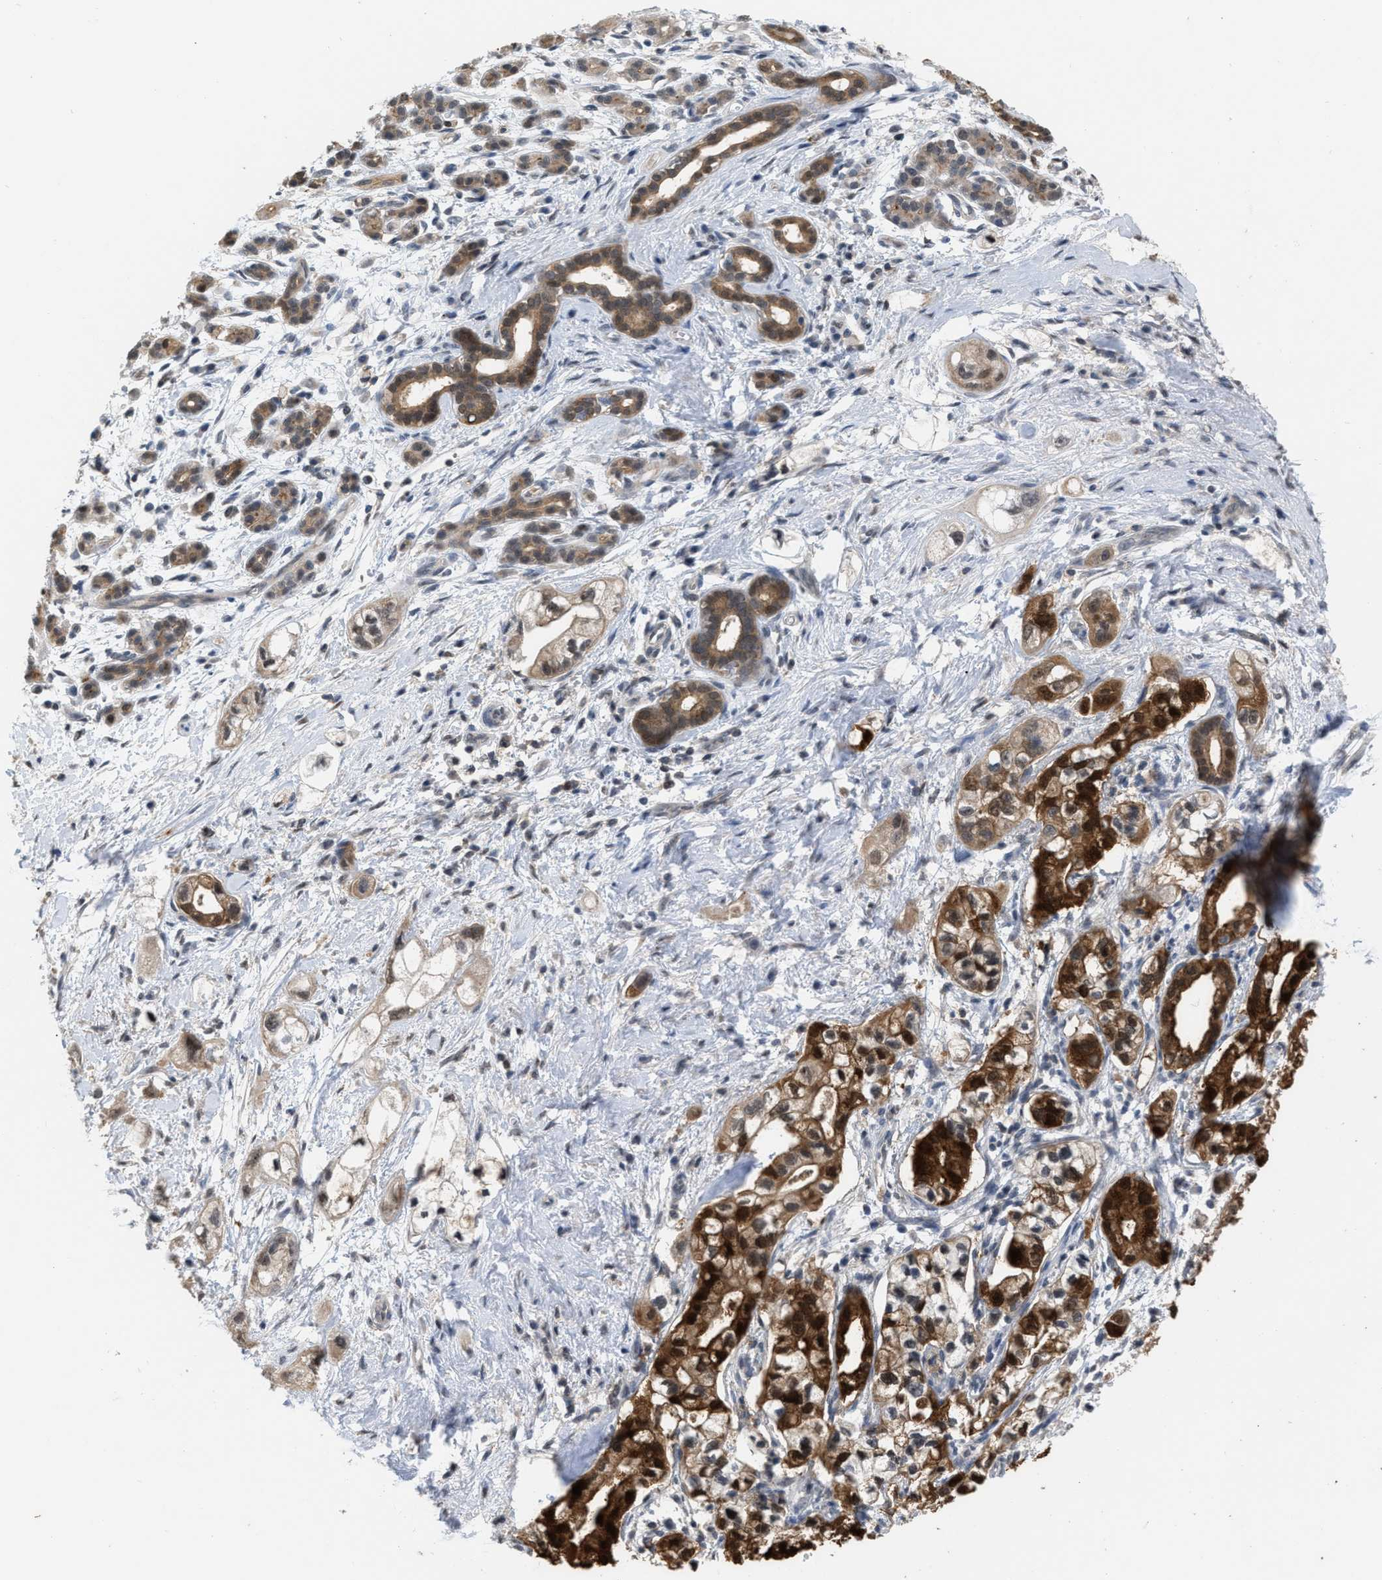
{"staining": {"intensity": "strong", "quantity": "25%-75%", "location": "cytoplasmic/membranous"}, "tissue": "pancreatic cancer", "cell_type": "Tumor cells", "image_type": "cancer", "snomed": [{"axis": "morphology", "description": "Adenocarcinoma, NOS"}, {"axis": "topography", "description": "Pancreas"}], "caption": "This photomicrograph demonstrates immunohistochemistry (IHC) staining of human pancreatic cancer (adenocarcinoma), with high strong cytoplasmic/membranous staining in approximately 25%-75% of tumor cells.", "gene": "BAIAP2L1", "patient": {"sex": "male", "age": 74}}